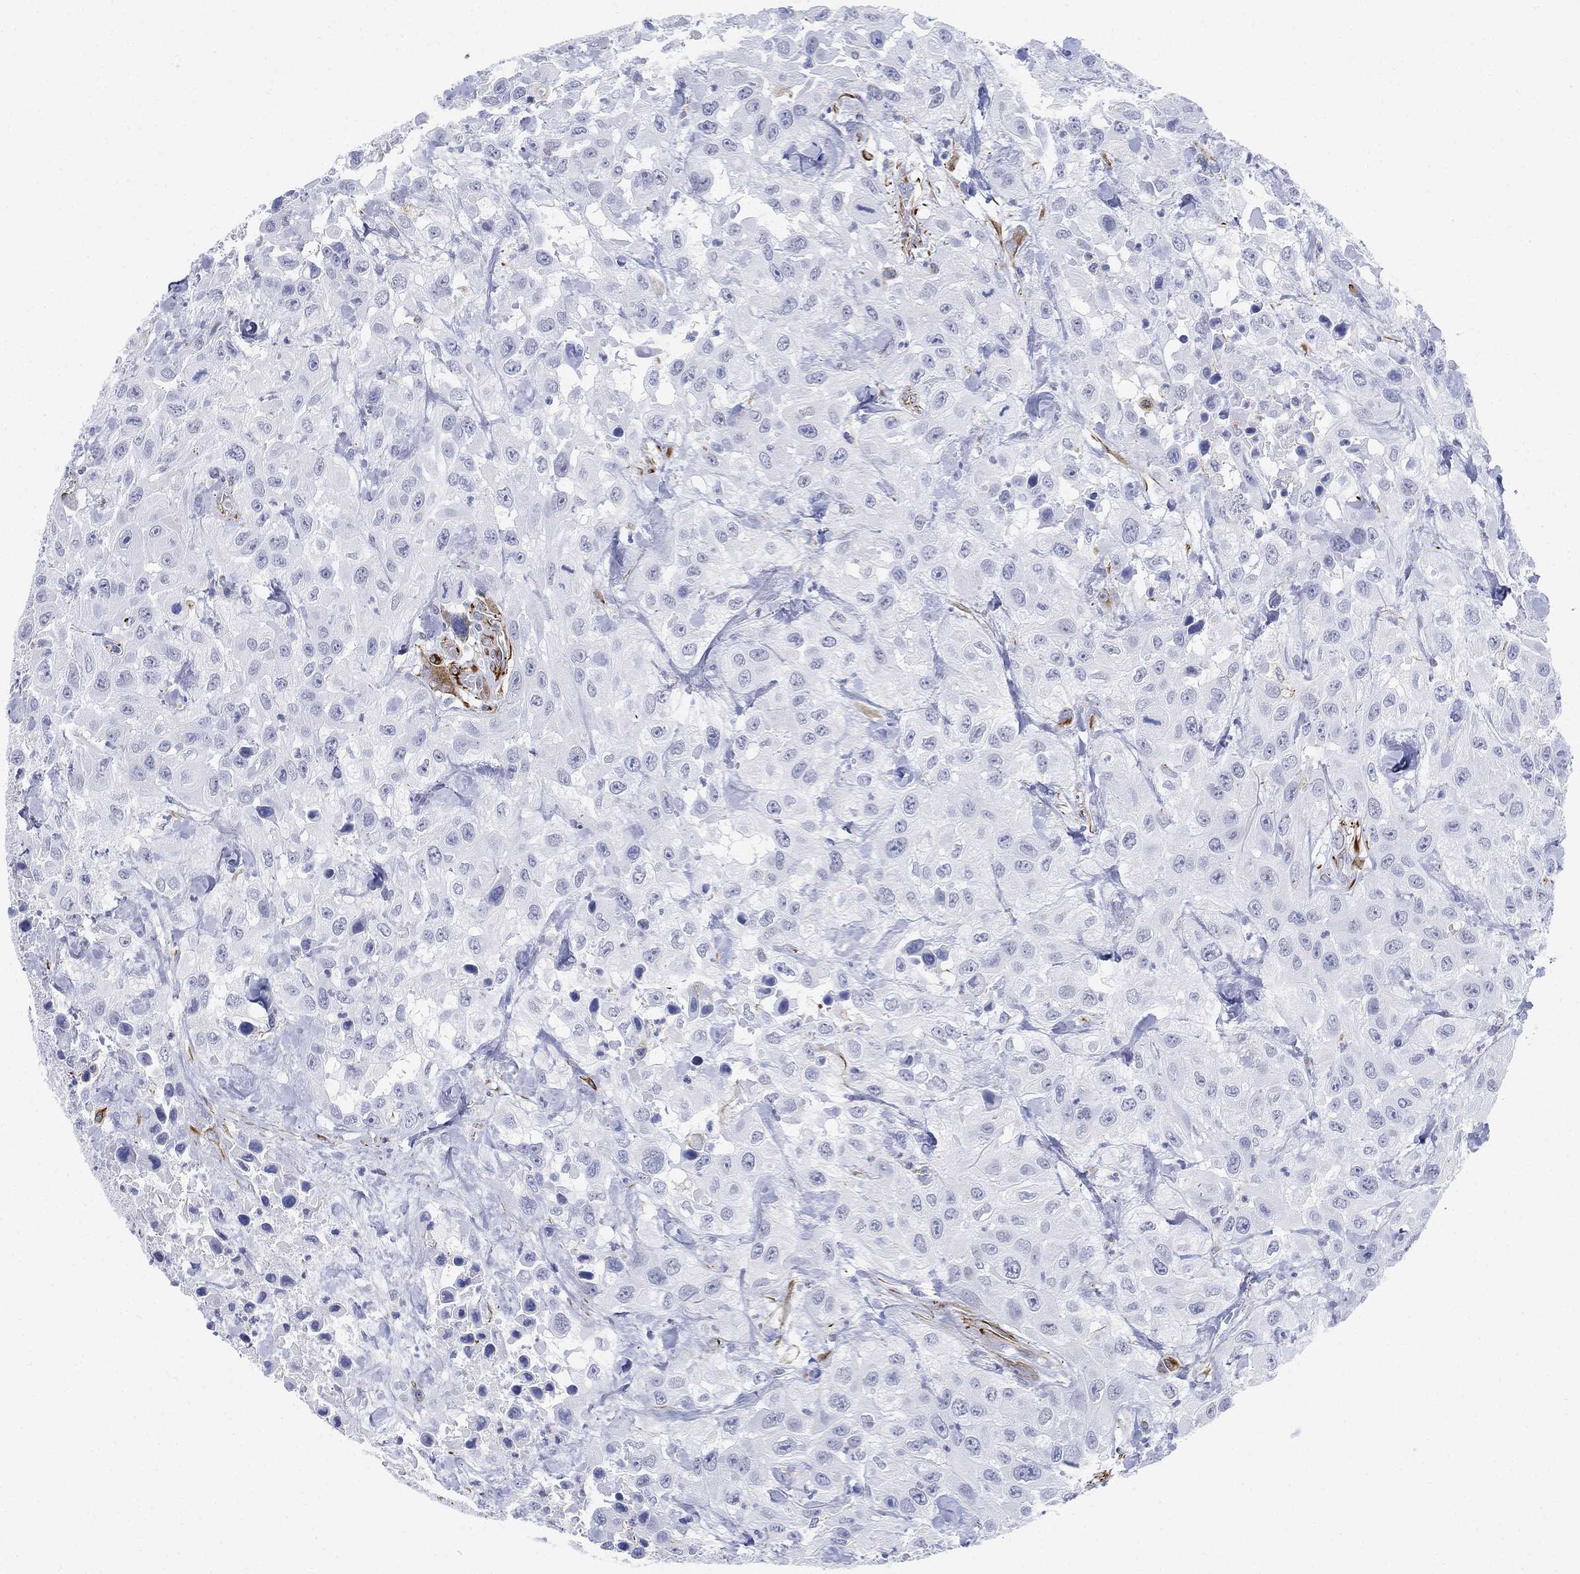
{"staining": {"intensity": "negative", "quantity": "none", "location": "none"}, "tissue": "urothelial cancer", "cell_type": "Tumor cells", "image_type": "cancer", "snomed": [{"axis": "morphology", "description": "Urothelial carcinoma, High grade"}, {"axis": "topography", "description": "Urinary bladder"}], "caption": "An IHC histopathology image of urothelial cancer is shown. There is no staining in tumor cells of urothelial cancer.", "gene": "PSKH2", "patient": {"sex": "male", "age": 79}}